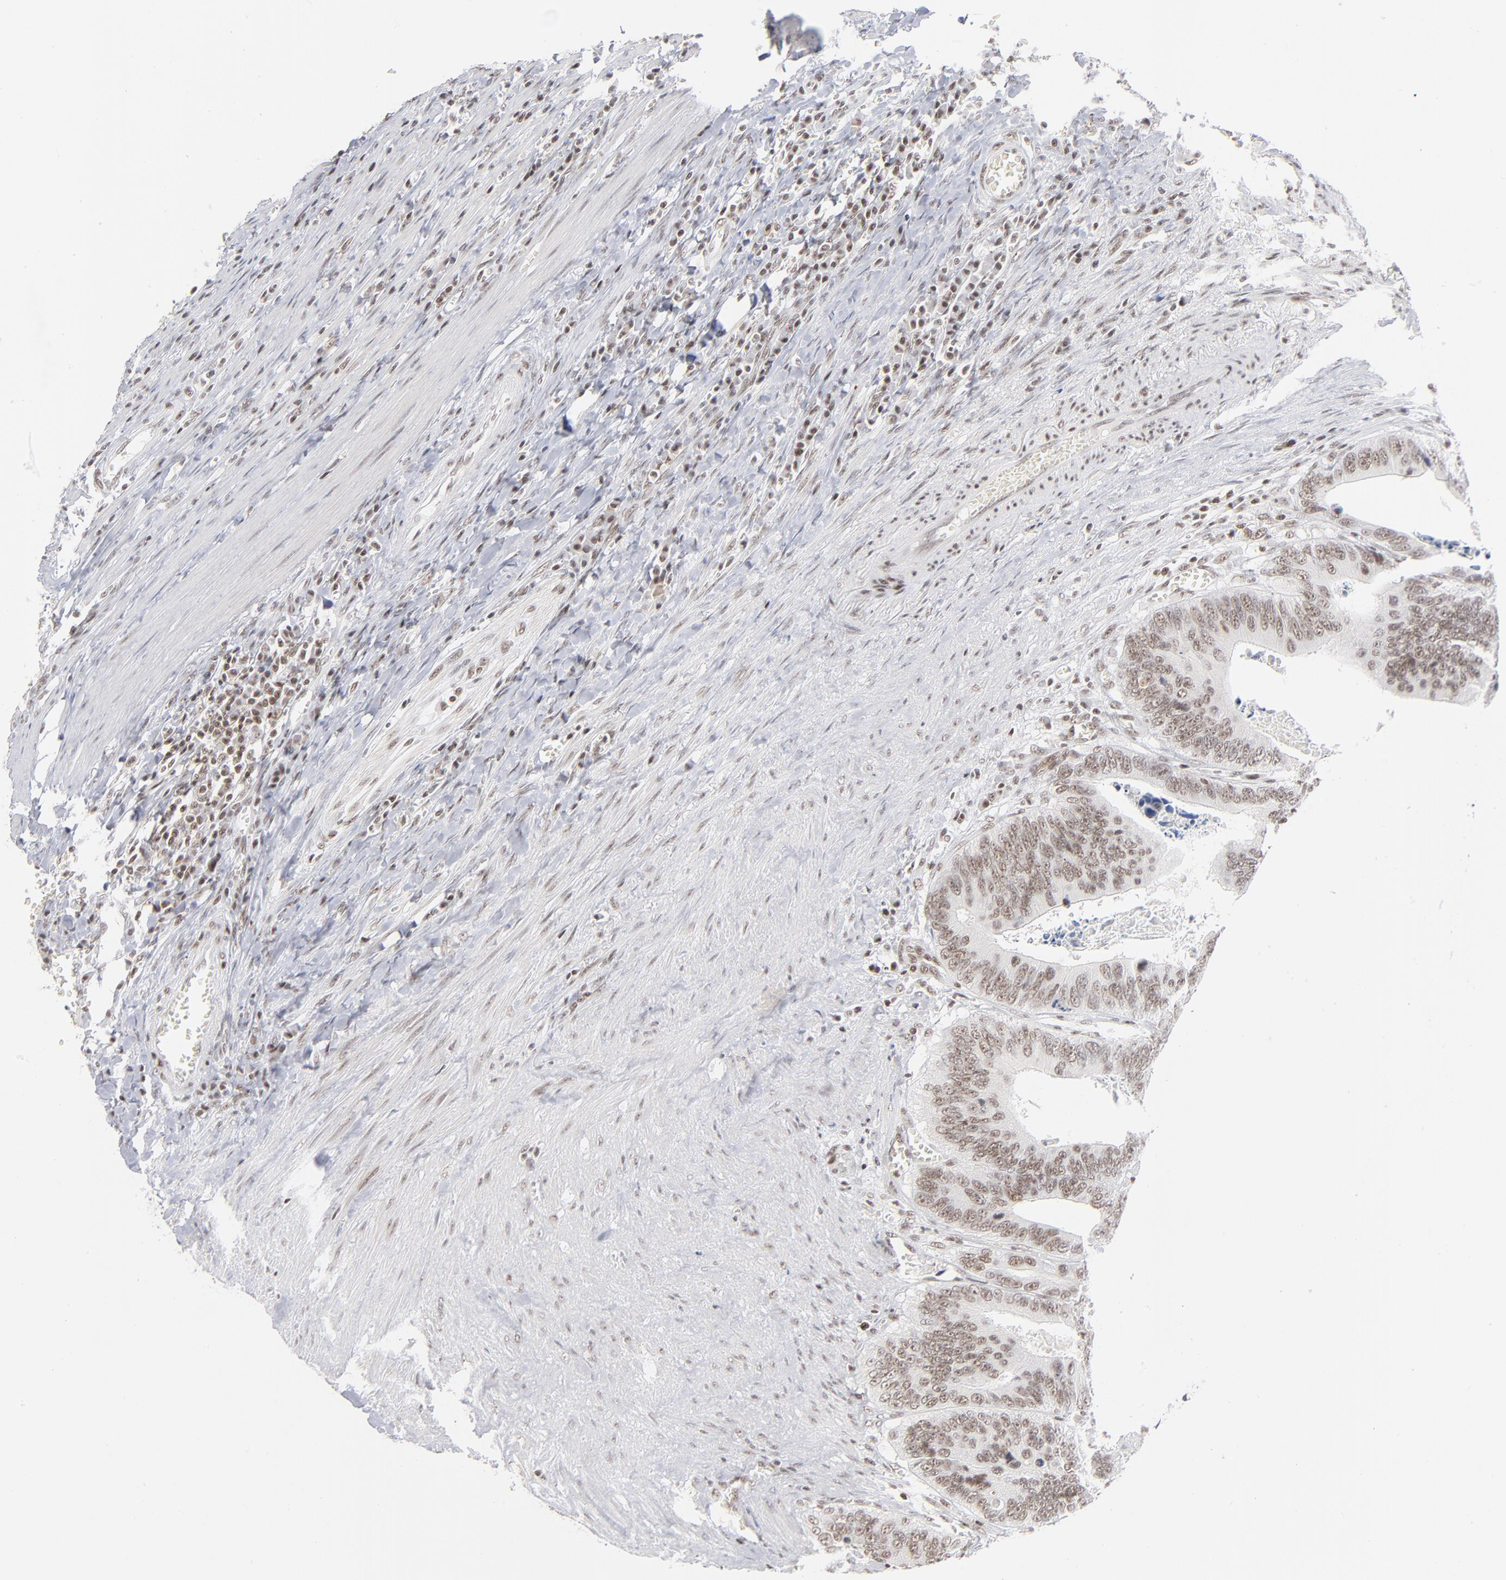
{"staining": {"intensity": "moderate", "quantity": ">75%", "location": "nuclear"}, "tissue": "colorectal cancer", "cell_type": "Tumor cells", "image_type": "cancer", "snomed": [{"axis": "morphology", "description": "Adenocarcinoma, NOS"}, {"axis": "topography", "description": "Colon"}], "caption": "Tumor cells show medium levels of moderate nuclear staining in about >75% of cells in human colorectal adenocarcinoma. Nuclei are stained in blue.", "gene": "ZNF143", "patient": {"sex": "male", "age": 72}}